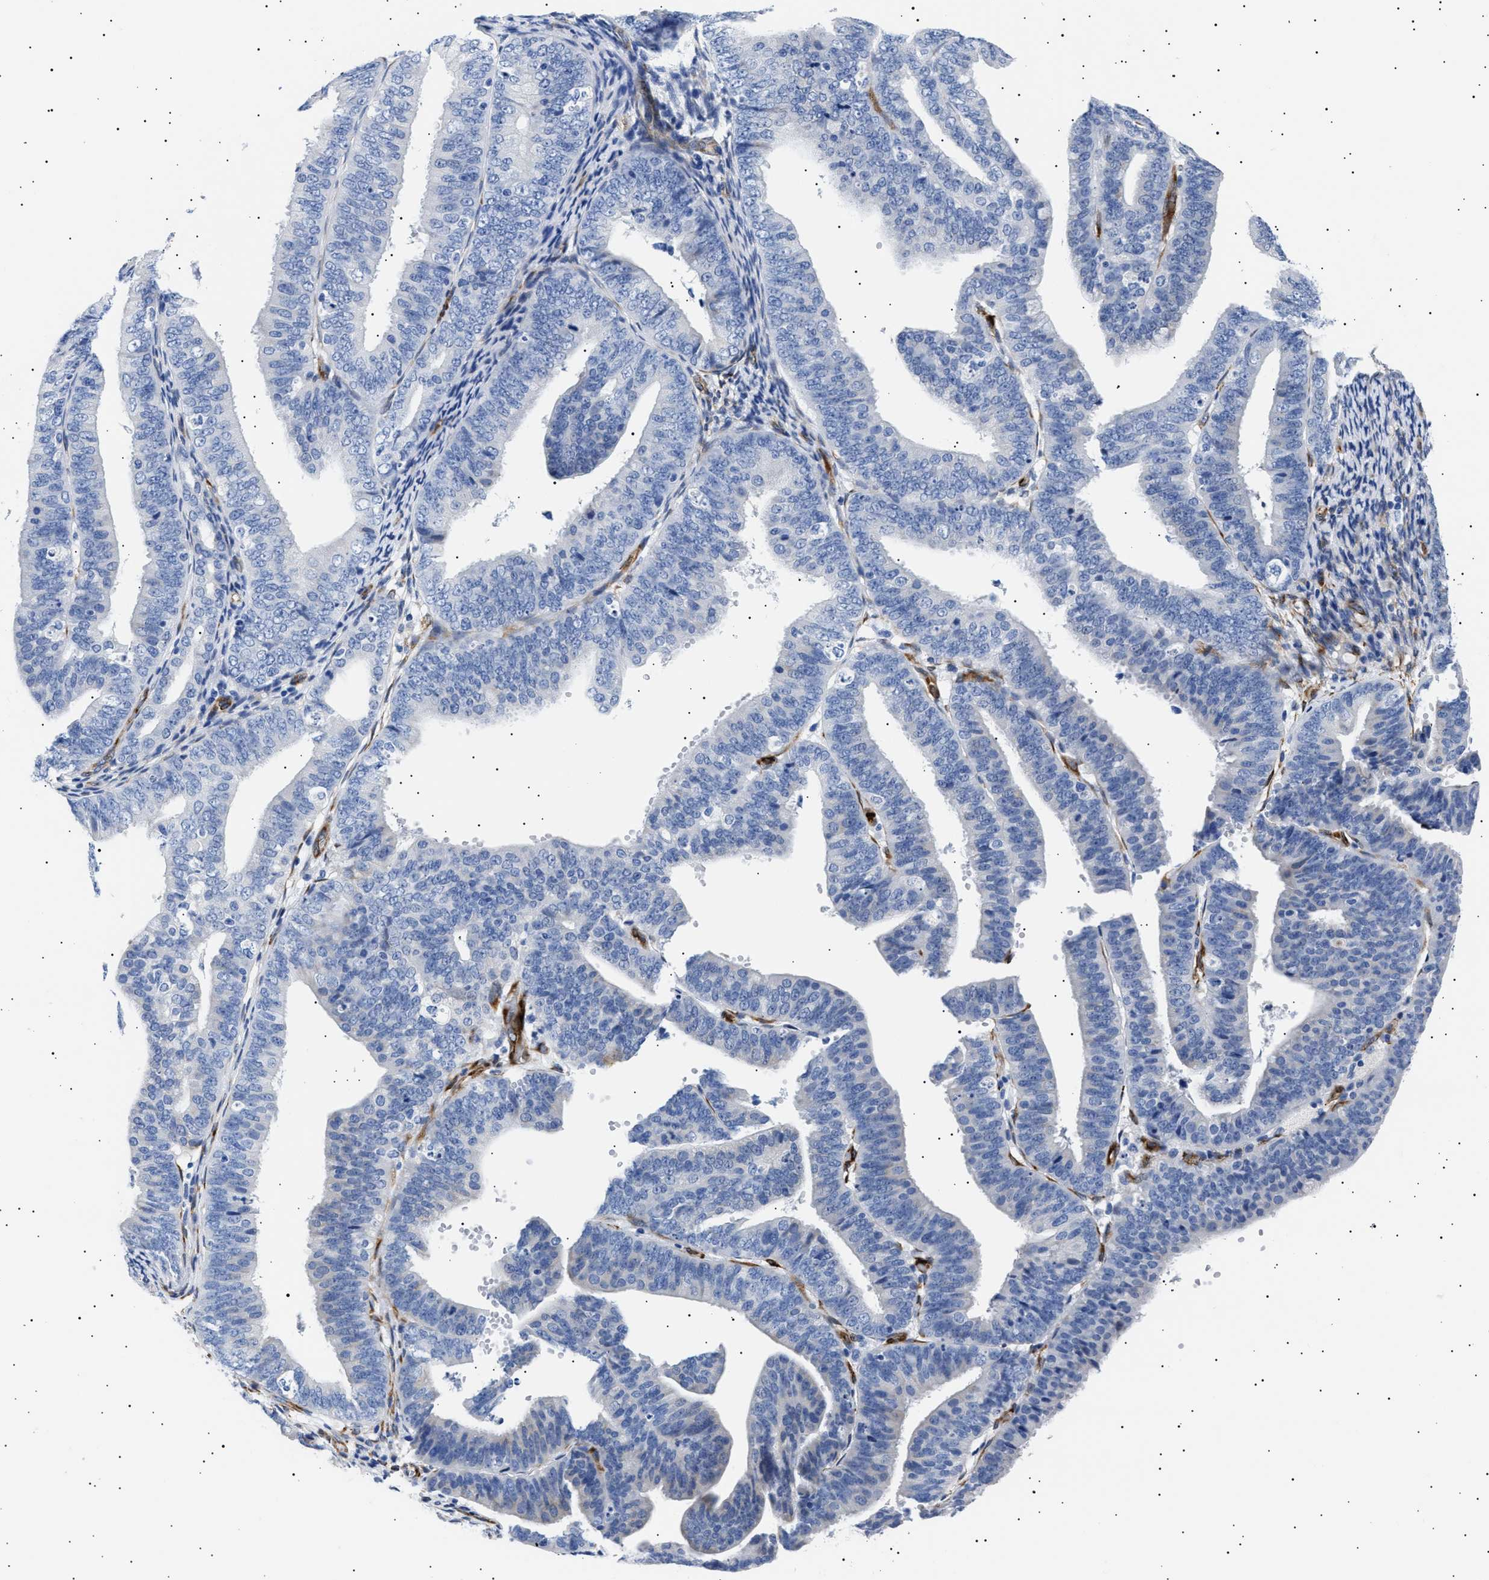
{"staining": {"intensity": "negative", "quantity": "none", "location": "none"}, "tissue": "endometrial cancer", "cell_type": "Tumor cells", "image_type": "cancer", "snomed": [{"axis": "morphology", "description": "Adenocarcinoma, NOS"}, {"axis": "topography", "description": "Endometrium"}], "caption": "There is no significant positivity in tumor cells of endometrial adenocarcinoma.", "gene": "HEMGN", "patient": {"sex": "female", "age": 63}}